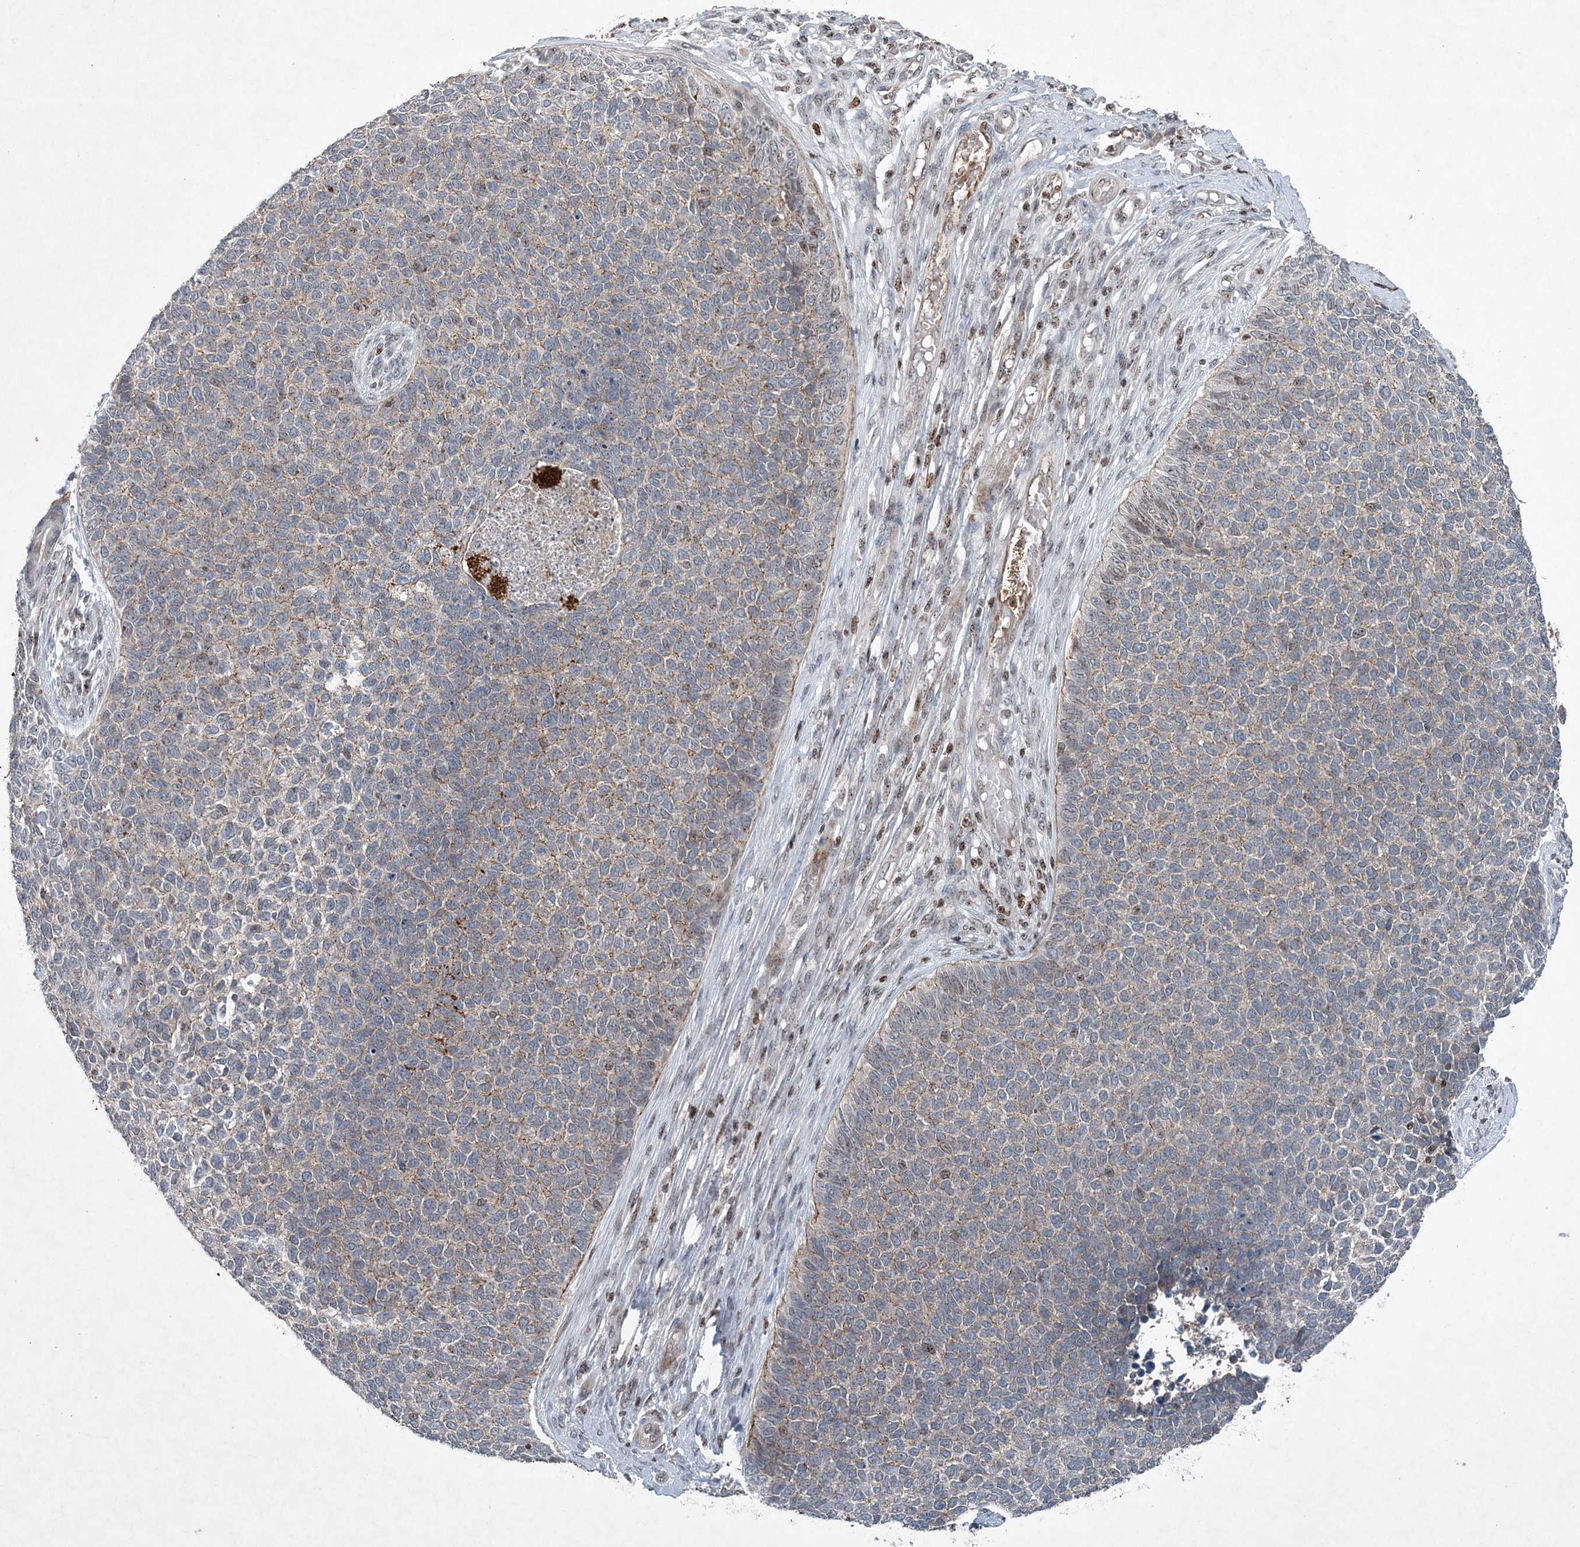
{"staining": {"intensity": "negative", "quantity": "none", "location": "none"}, "tissue": "skin cancer", "cell_type": "Tumor cells", "image_type": "cancer", "snomed": [{"axis": "morphology", "description": "Basal cell carcinoma"}, {"axis": "topography", "description": "Skin"}], "caption": "Tumor cells are negative for protein expression in human skin basal cell carcinoma. Brightfield microscopy of immunohistochemistry (IHC) stained with DAB (brown) and hematoxylin (blue), captured at high magnification.", "gene": "QTRT2", "patient": {"sex": "female", "age": 84}}